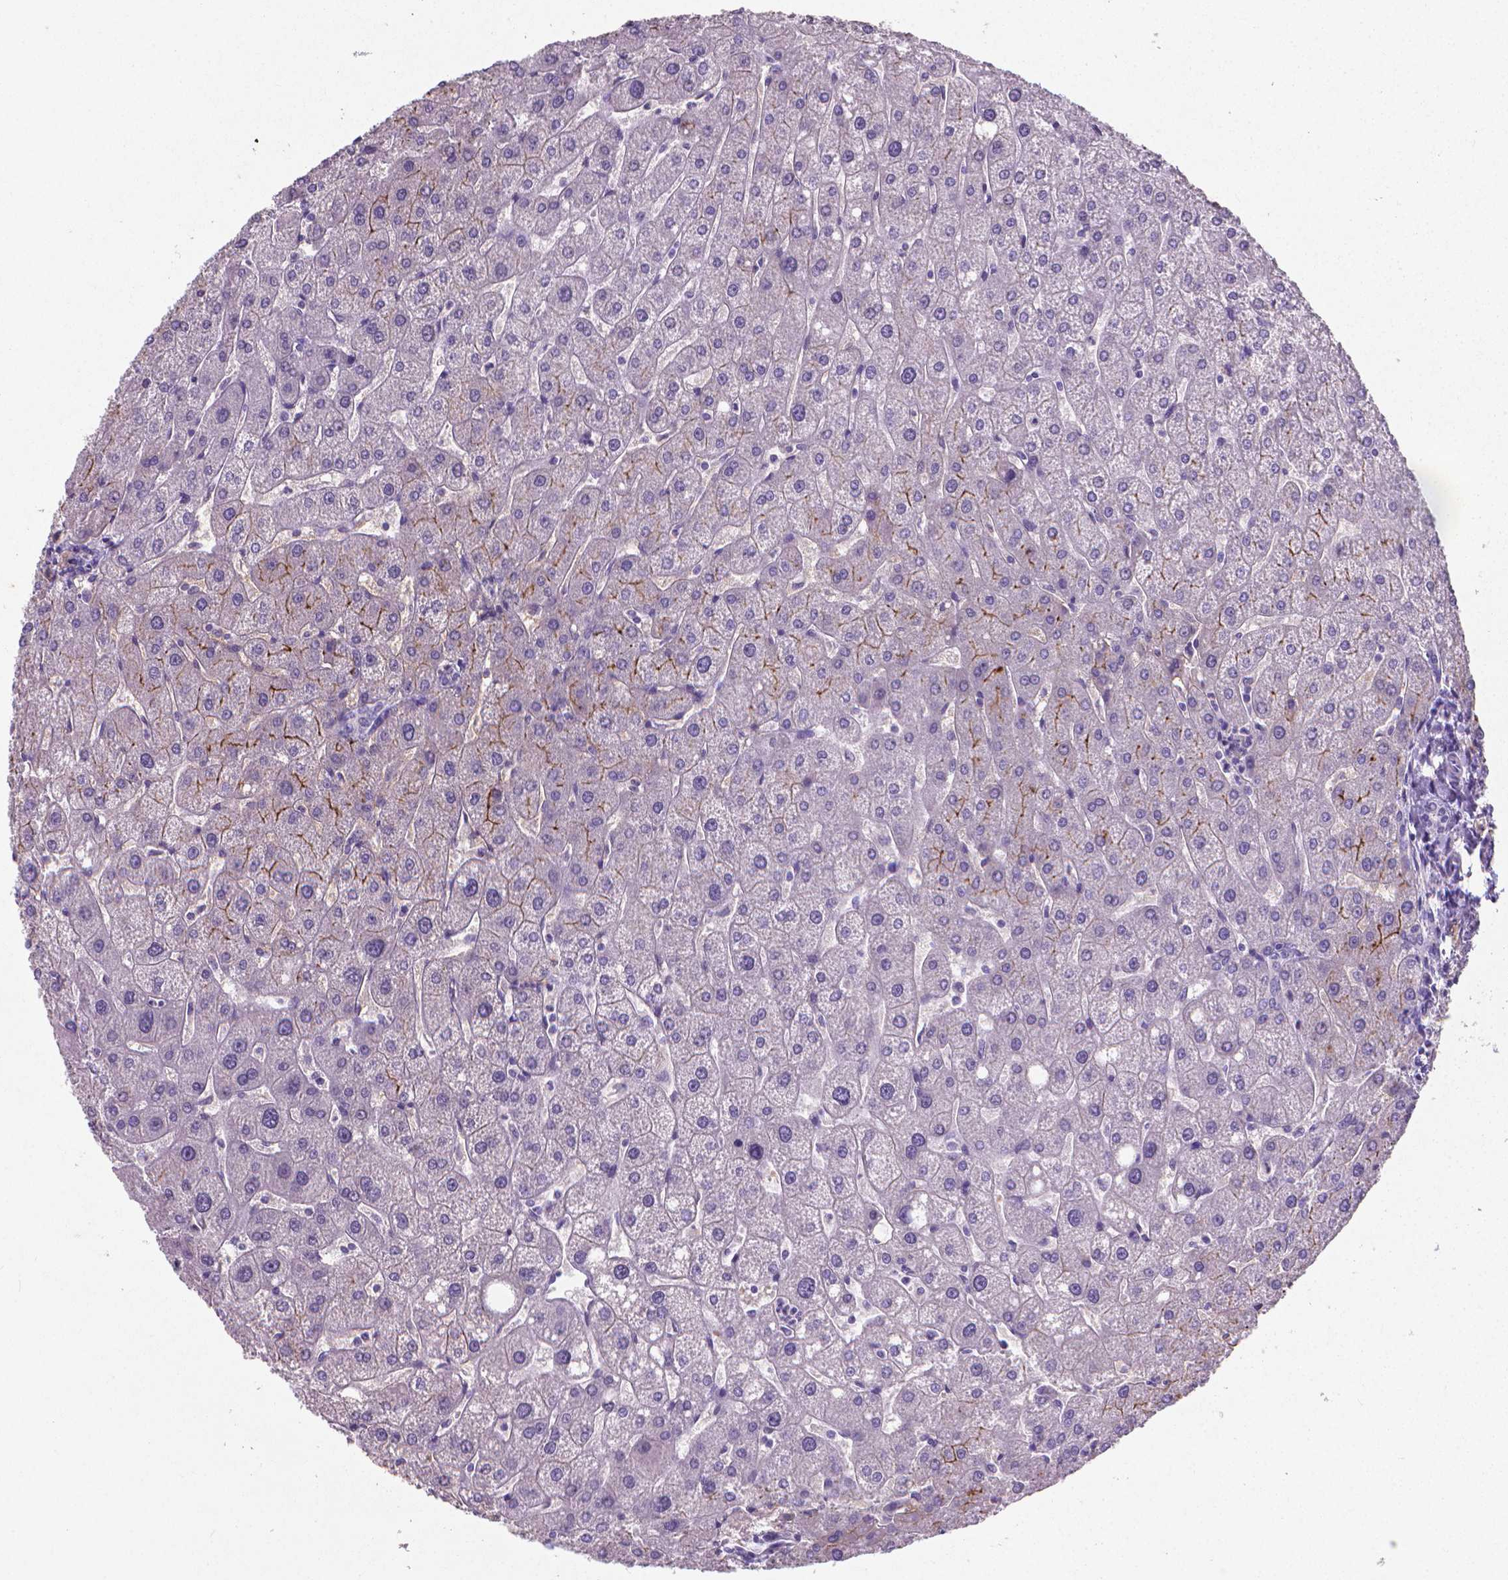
{"staining": {"intensity": "negative", "quantity": "none", "location": "none"}, "tissue": "liver", "cell_type": "Cholangiocytes", "image_type": "normal", "snomed": [{"axis": "morphology", "description": "Normal tissue, NOS"}, {"axis": "topography", "description": "Liver"}], "caption": "The immunohistochemistry histopathology image has no significant positivity in cholangiocytes of liver. The staining was performed using DAB (3,3'-diaminobenzidine) to visualize the protein expression in brown, while the nuclei were stained in blue with hematoxylin (Magnification: 20x).", "gene": "XPNPEP2", "patient": {"sex": "male", "age": 67}}